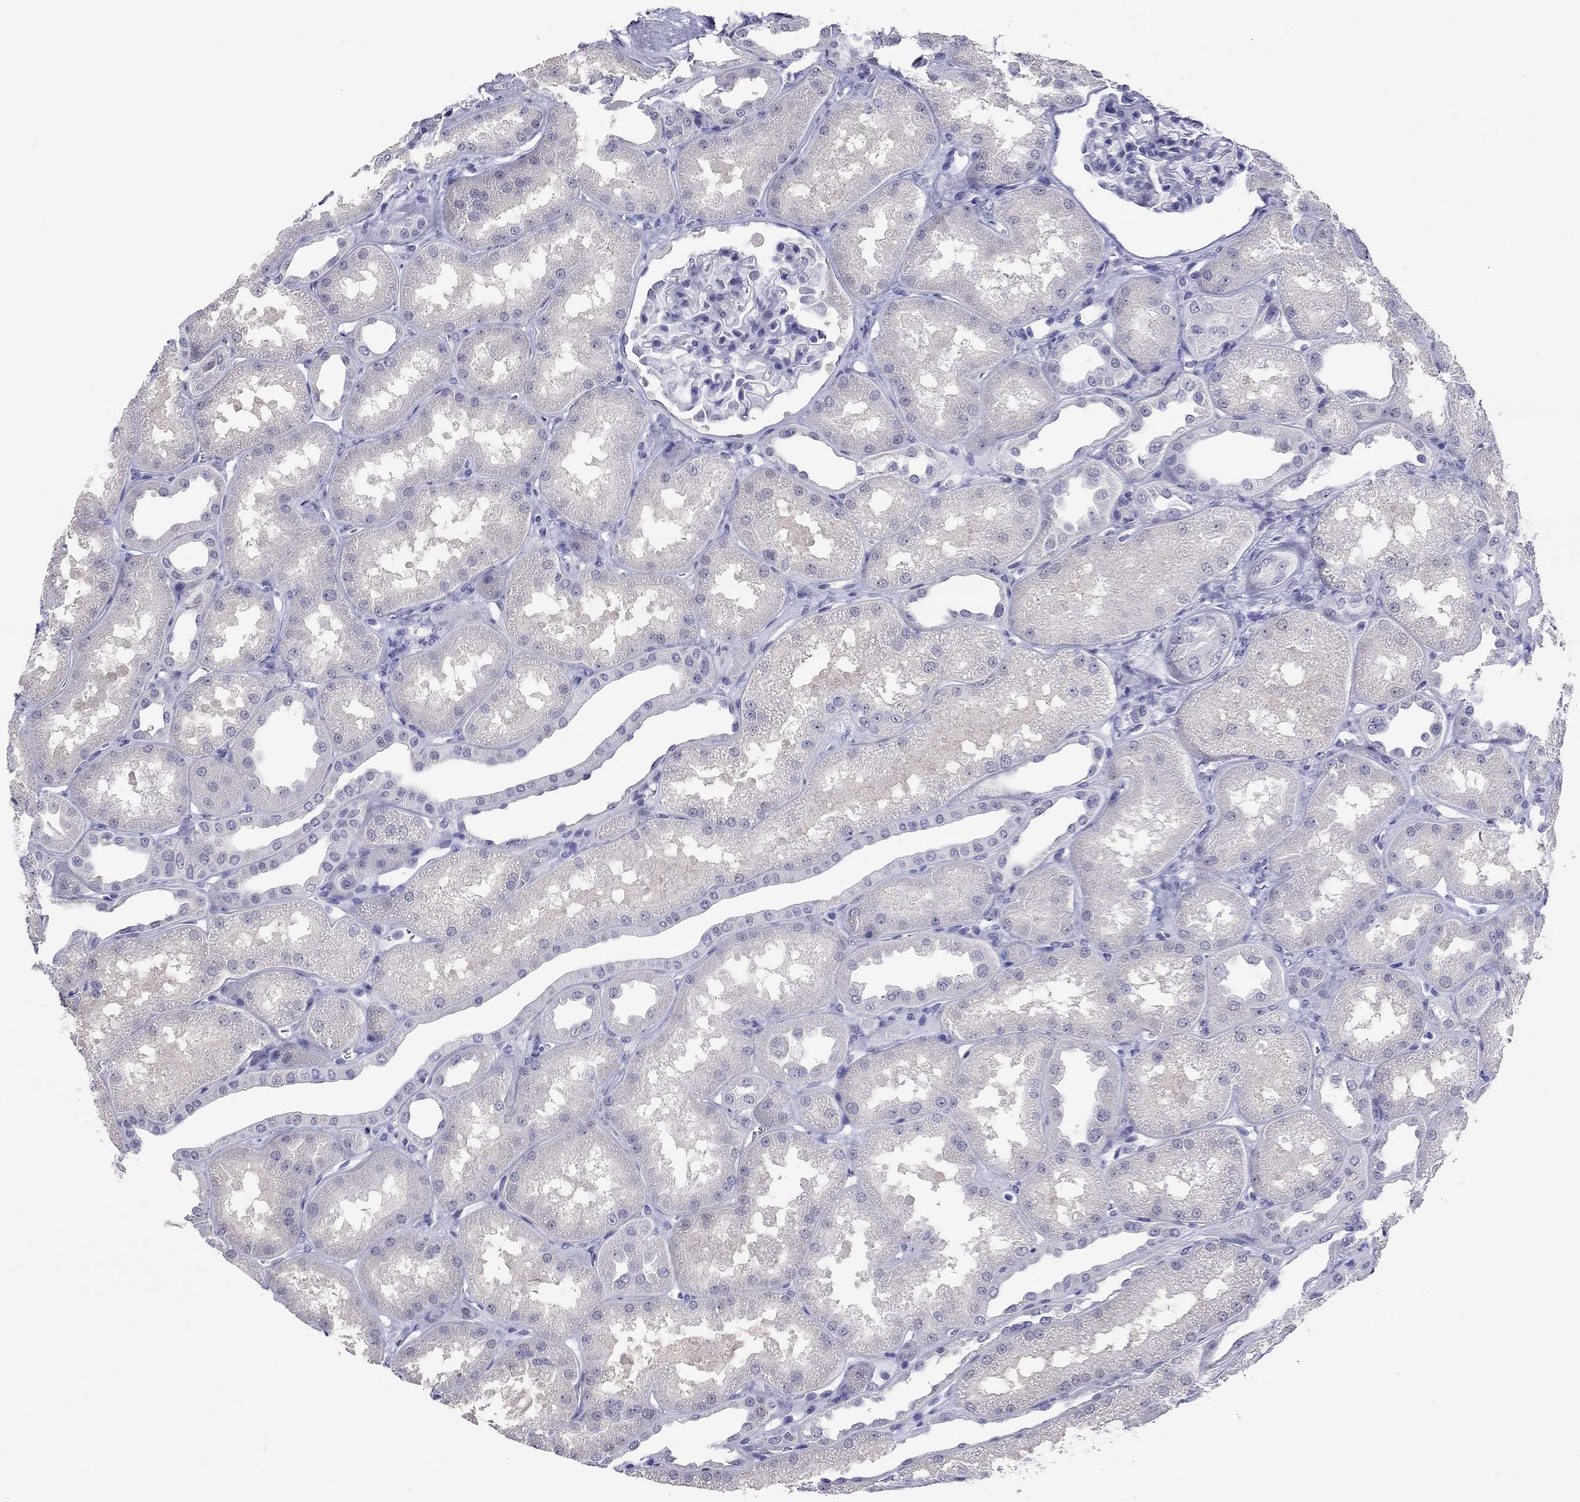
{"staining": {"intensity": "negative", "quantity": "none", "location": "none"}, "tissue": "kidney", "cell_type": "Cells in glomeruli", "image_type": "normal", "snomed": [{"axis": "morphology", "description": "Normal tissue, NOS"}, {"axis": "topography", "description": "Kidney"}], "caption": "Photomicrograph shows no significant protein positivity in cells in glomeruli of benign kidney. Nuclei are stained in blue.", "gene": "ARMC12", "patient": {"sex": "male", "age": 61}}